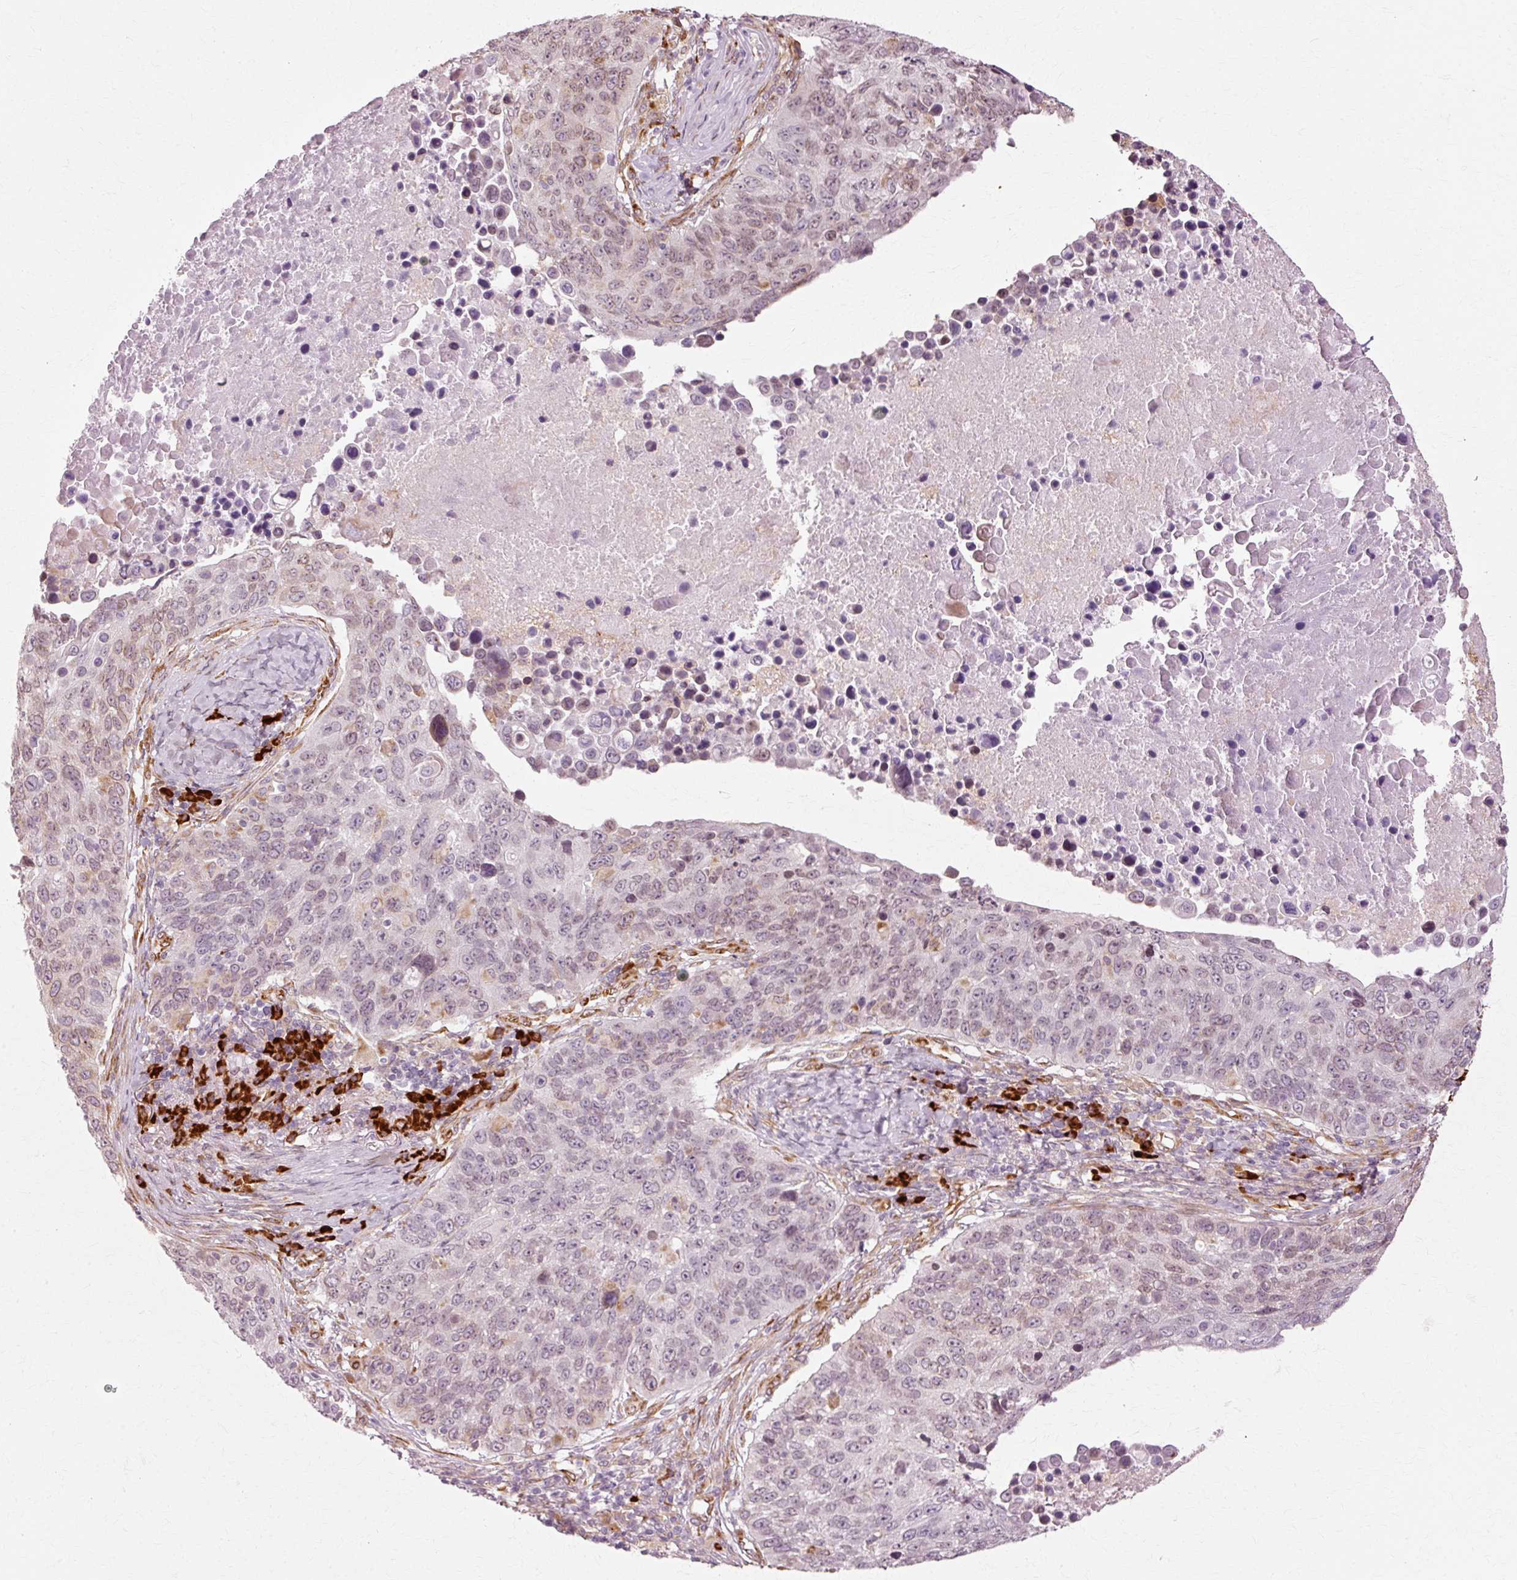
{"staining": {"intensity": "weak", "quantity": "<25%", "location": "cytoplasmic/membranous"}, "tissue": "lung cancer", "cell_type": "Tumor cells", "image_type": "cancer", "snomed": [{"axis": "morphology", "description": "Normal tissue, NOS"}, {"axis": "morphology", "description": "Squamous cell carcinoma, NOS"}, {"axis": "topography", "description": "Lymph node"}, {"axis": "topography", "description": "Lung"}], "caption": "Immunohistochemistry (IHC) photomicrograph of human lung squamous cell carcinoma stained for a protein (brown), which shows no staining in tumor cells.", "gene": "RGPD5", "patient": {"sex": "male", "age": 66}}